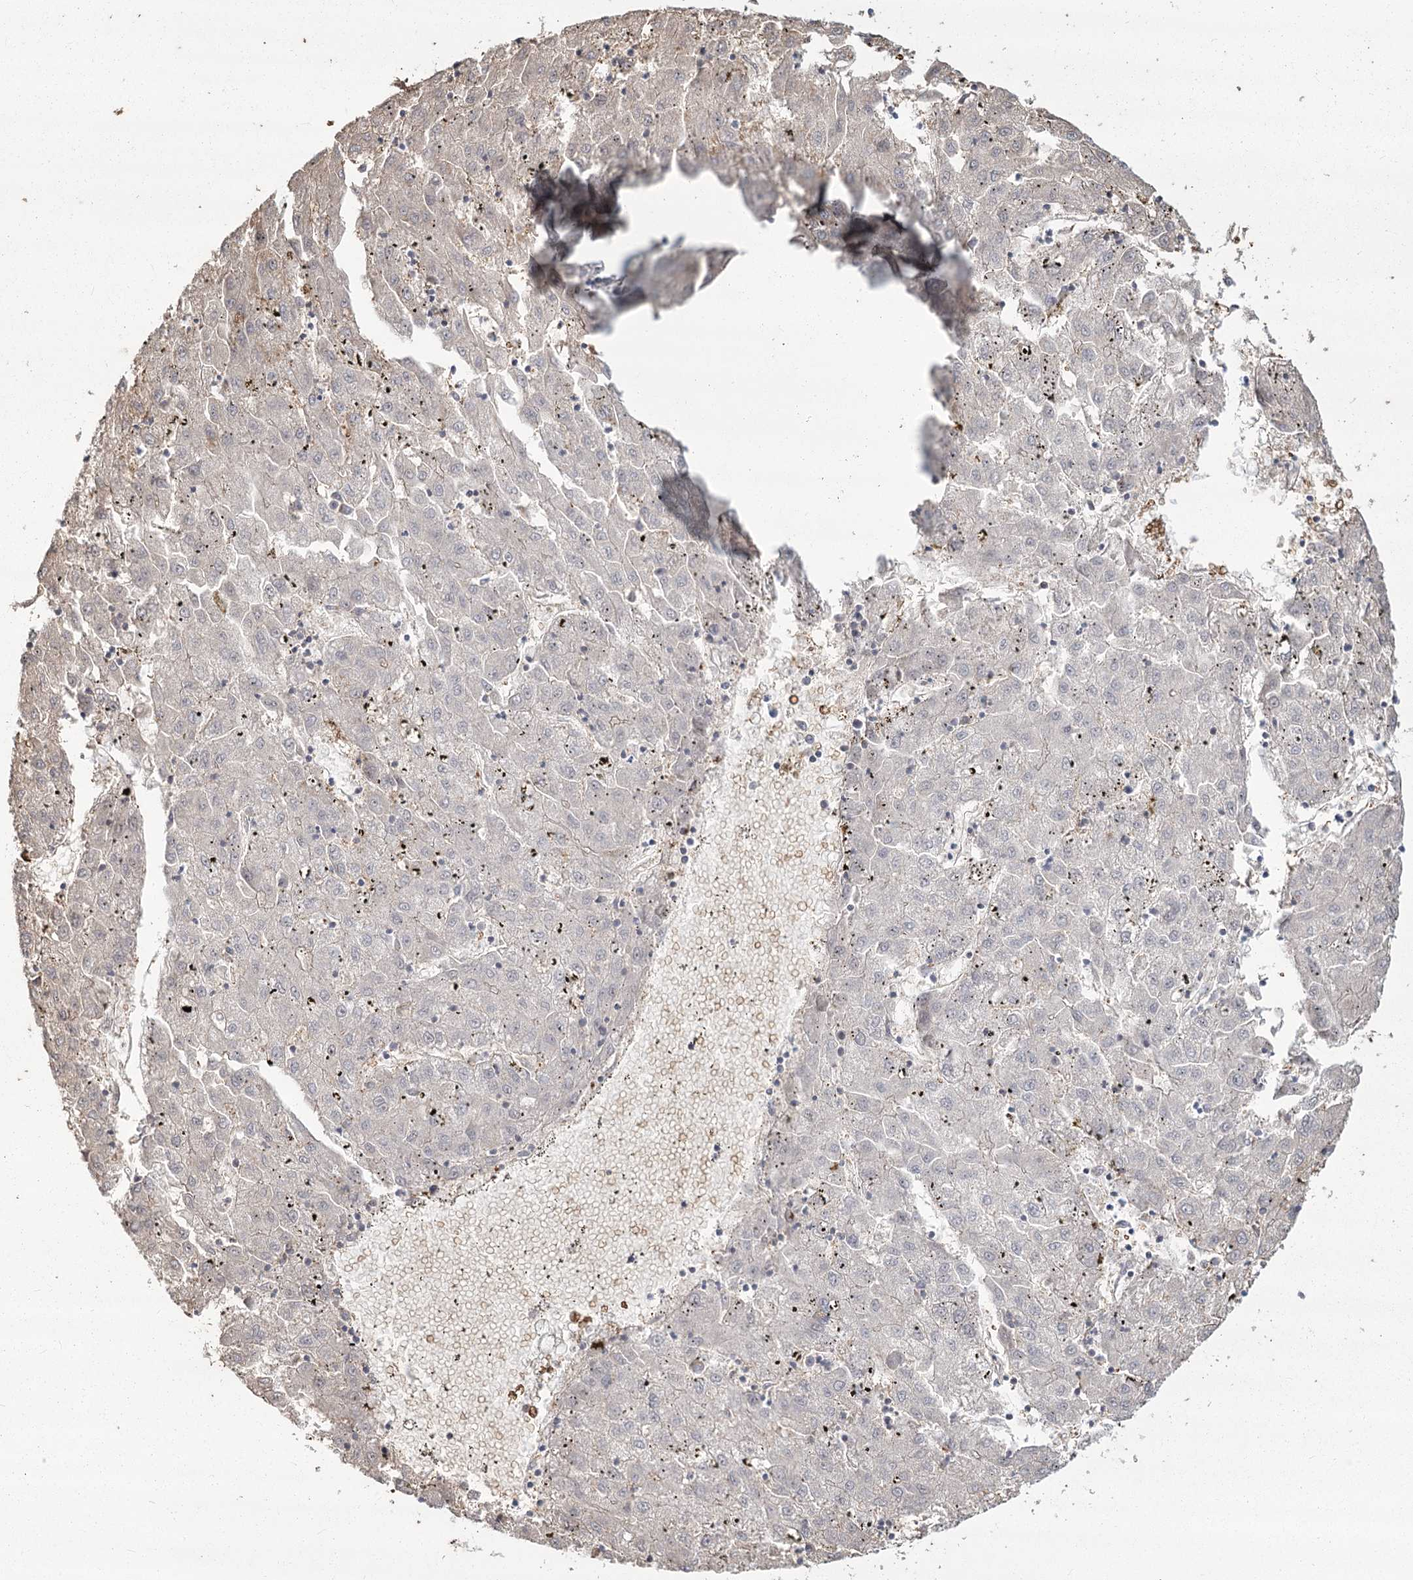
{"staining": {"intensity": "weak", "quantity": "<25%", "location": "cytoplasmic/membranous"}, "tissue": "liver cancer", "cell_type": "Tumor cells", "image_type": "cancer", "snomed": [{"axis": "morphology", "description": "Carcinoma, Hepatocellular, NOS"}, {"axis": "topography", "description": "Liver"}], "caption": "This is an immunohistochemistry (IHC) photomicrograph of human liver cancer. There is no expression in tumor cells.", "gene": "SLC6A19", "patient": {"sex": "male", "age": 72}}